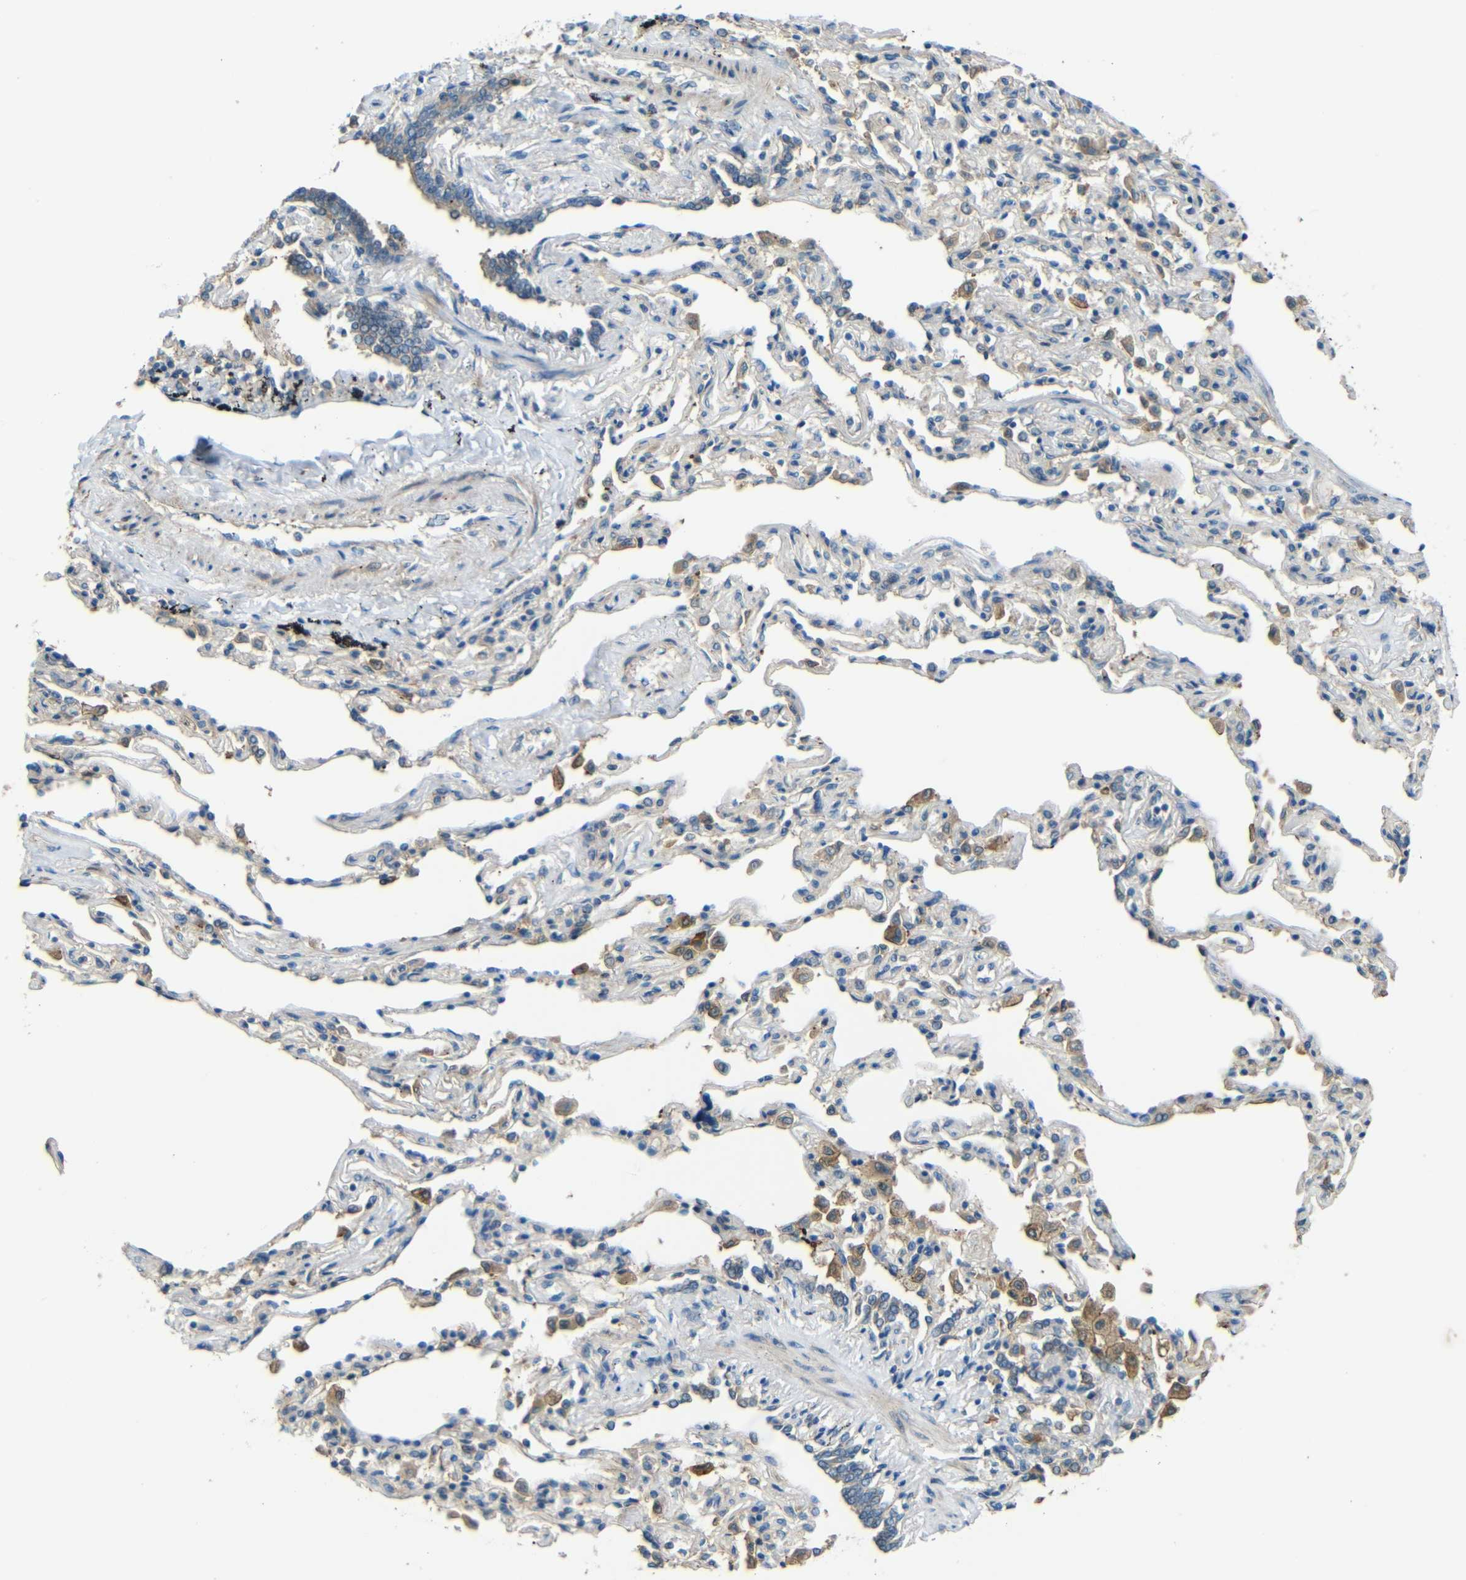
{"staining": {"intensity": "weak", "quantity": "25%-75%", "location": "cytoplasmic/membranous"}, "tissue": "bronchus", "cell_type": "Respiratory epithelial cells", "image_type": "normal", "snomed": [{"axis": "morphology", "description": "Normal tissue, NOS"}, {"axis": "topography", "description": "Lung"}], "caption": "Protein staining of unremarkable bronchus displays weak cytoplasmic/membranous staining in approximately 25%-75% of respiratory epithelial cells.", "gene": "FNDC3A", "patient": {"sex": "male", "age": 64}}